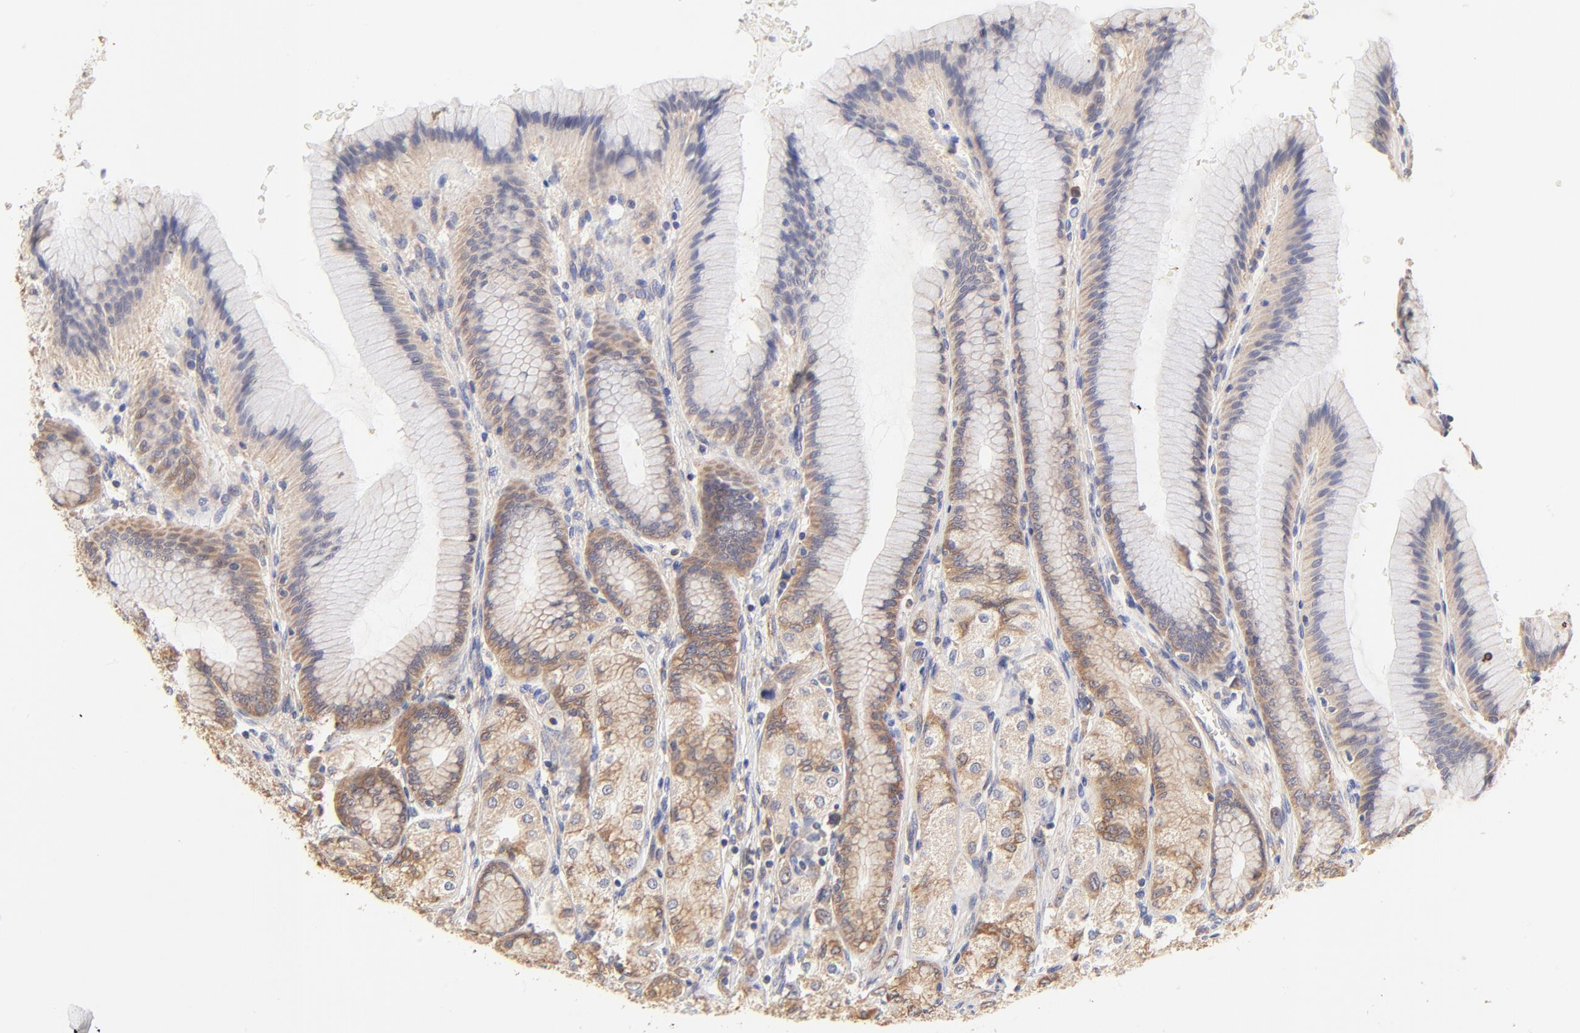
{"staining": {"intensity": "moderate", "quantity": ">75%", "location": "cytoplasmic/membranous"}, "tissue": "stomach", "cell_type": "Glandular cells", "image_type": "normal", "snomed": [{"axis": "morphology", "description": "Normal tissue, NOS"}, {"axis": "morphology", "description": "Adenocarcinoma, NOS"}, {"axis": "topography", "description": "Stomach"}, {"axis": "topography", "description": "Stomach, lower"}], "caption": "A micrograph showing moderate cytoplasmic/membranous expression in approximately >75% of glandular cells in unremarkable stomach, as visualized by brown immunohistochemical staining.", "gene": "PTK7", "patient": {"sex": "female", "age": 65}}